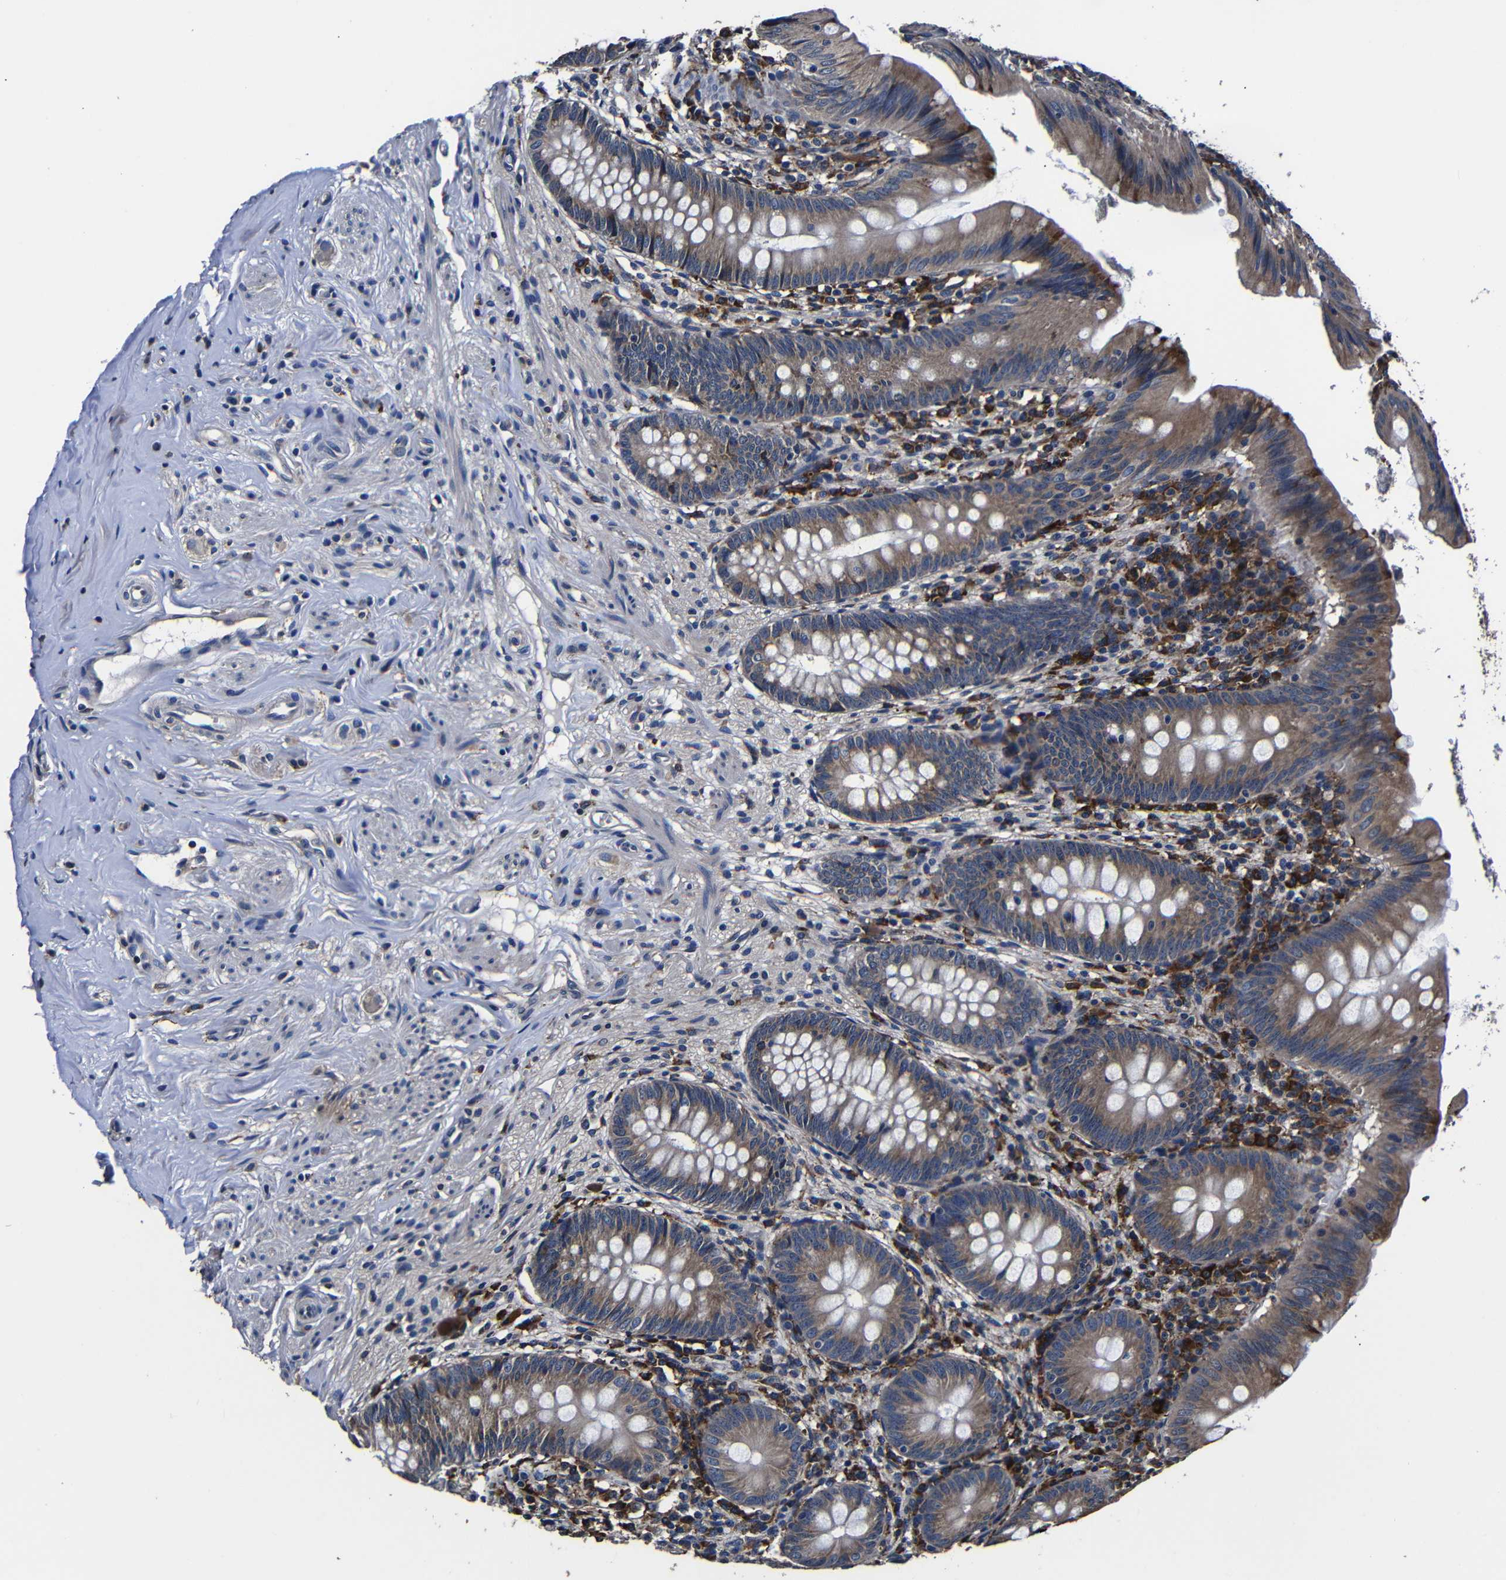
{"staining": {"intensity": "moderate", "quantity": ">75%", "location": "cytoplasmic/membranous"}, "tissue": "appendix", "cell_type": "Glandular cells", "image_type": "normal", "snomed": [{"axis": "morphology", "description": "Normal tissue, NOS"}, {"axis": "topography", "description": "Appendix"}], "caption": "Protein expression analysis of normal appendix shows moderate cytoplasmic/membranous staining in about >75% of glandular cells.", "gene": "SCN9A", "patient": {"sex": "male", "age": 56}}